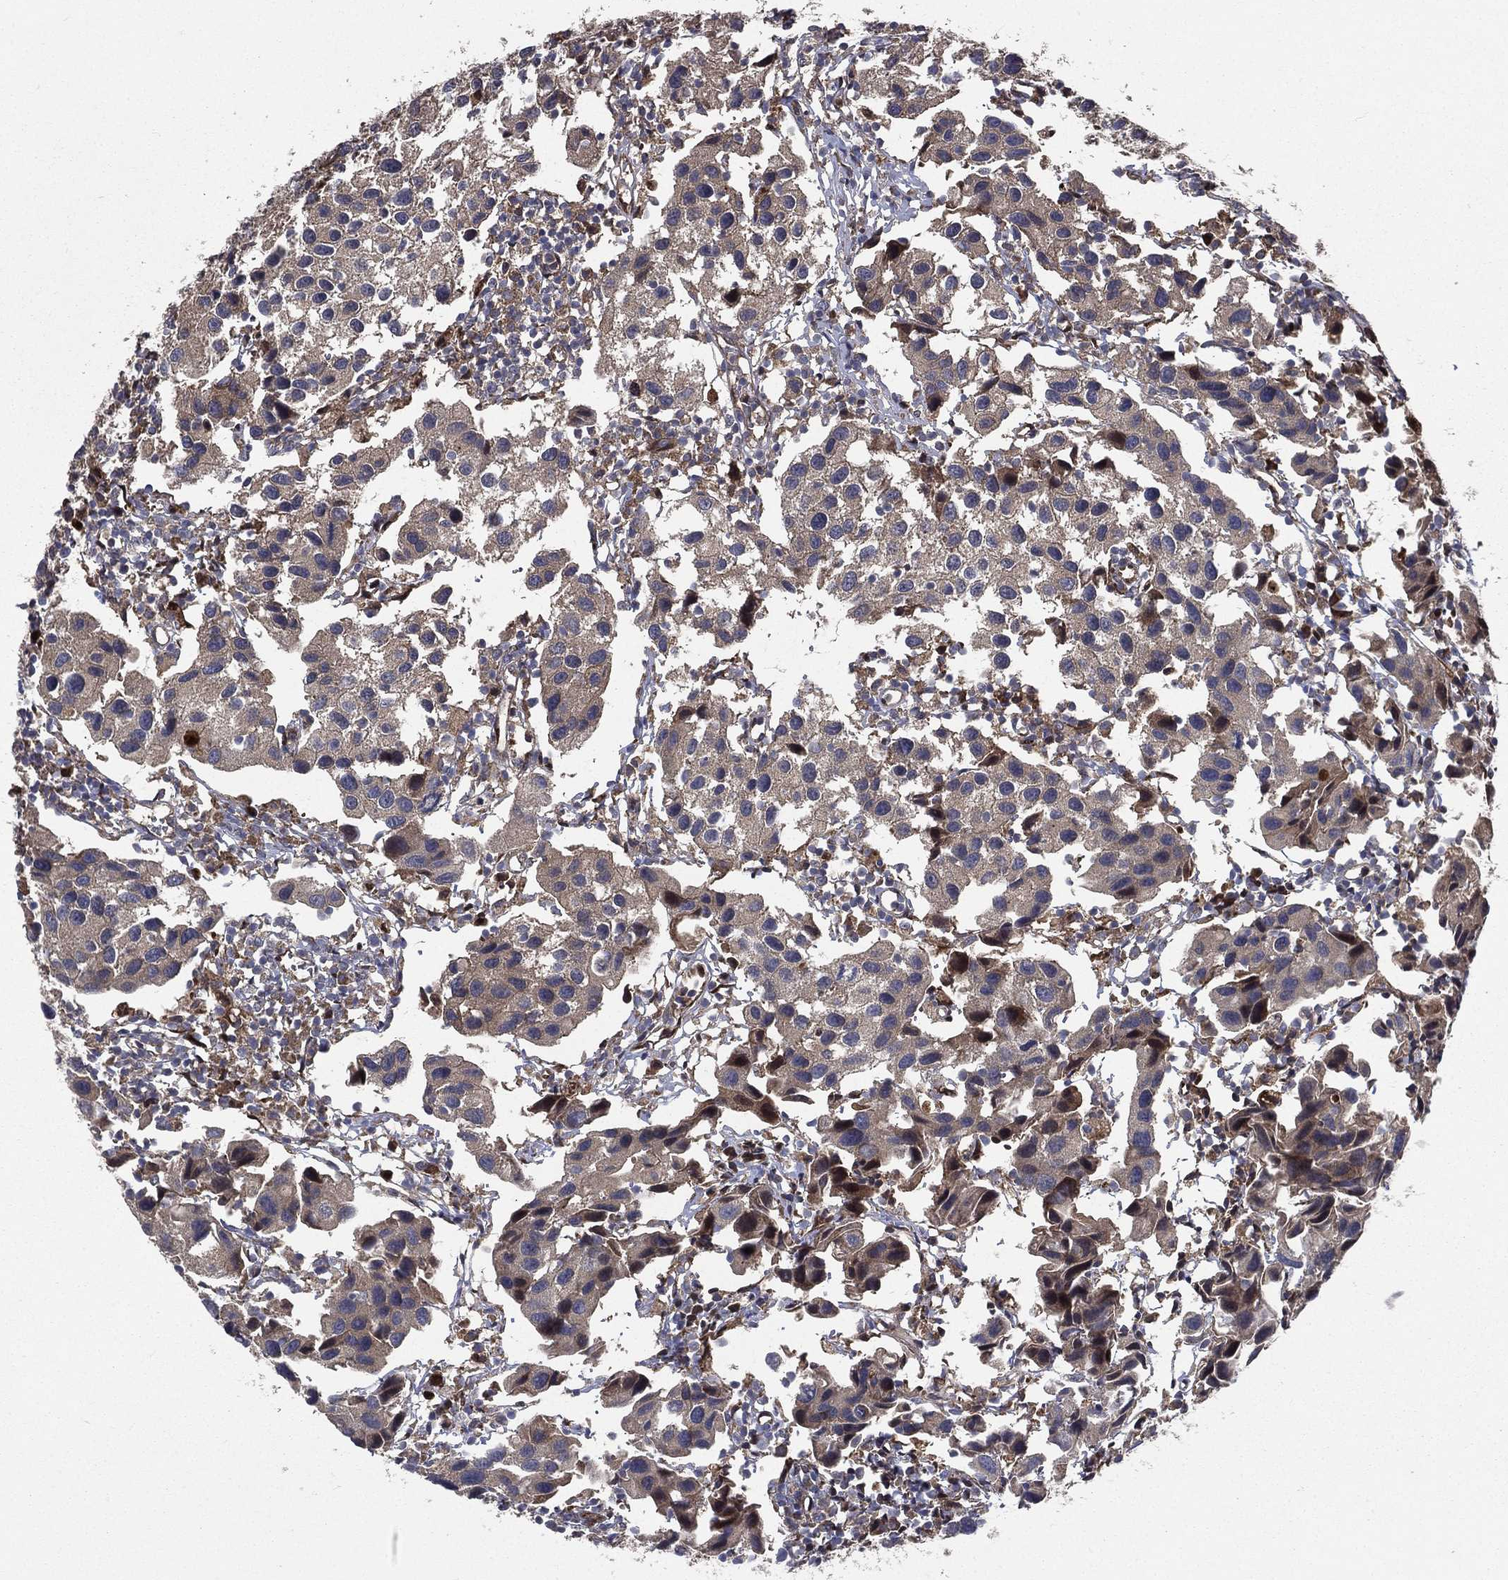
{"staining": {"intensity": "moderate", "quantity": "<25%", "location": "cytoplasmic/membranous"}, "tissue": "urothelial cancer", "cell_type": "Tumor cells", "image_type": "cancer", "snomed": [{"axis": "morphology", "description": "Urothelial carcinoma, High grade"}, {"axis": "topography", "description": "Urinary bladder"}], "caption": "An image showing moderate cytoplasmic/membranous expression in approximately <25% of tumor cells in urothelial cancer, as visualized by brown immunohistochemical staining.", "gene": "RAB11FIP4", "patient": {"sex": "male", "age": 79}}